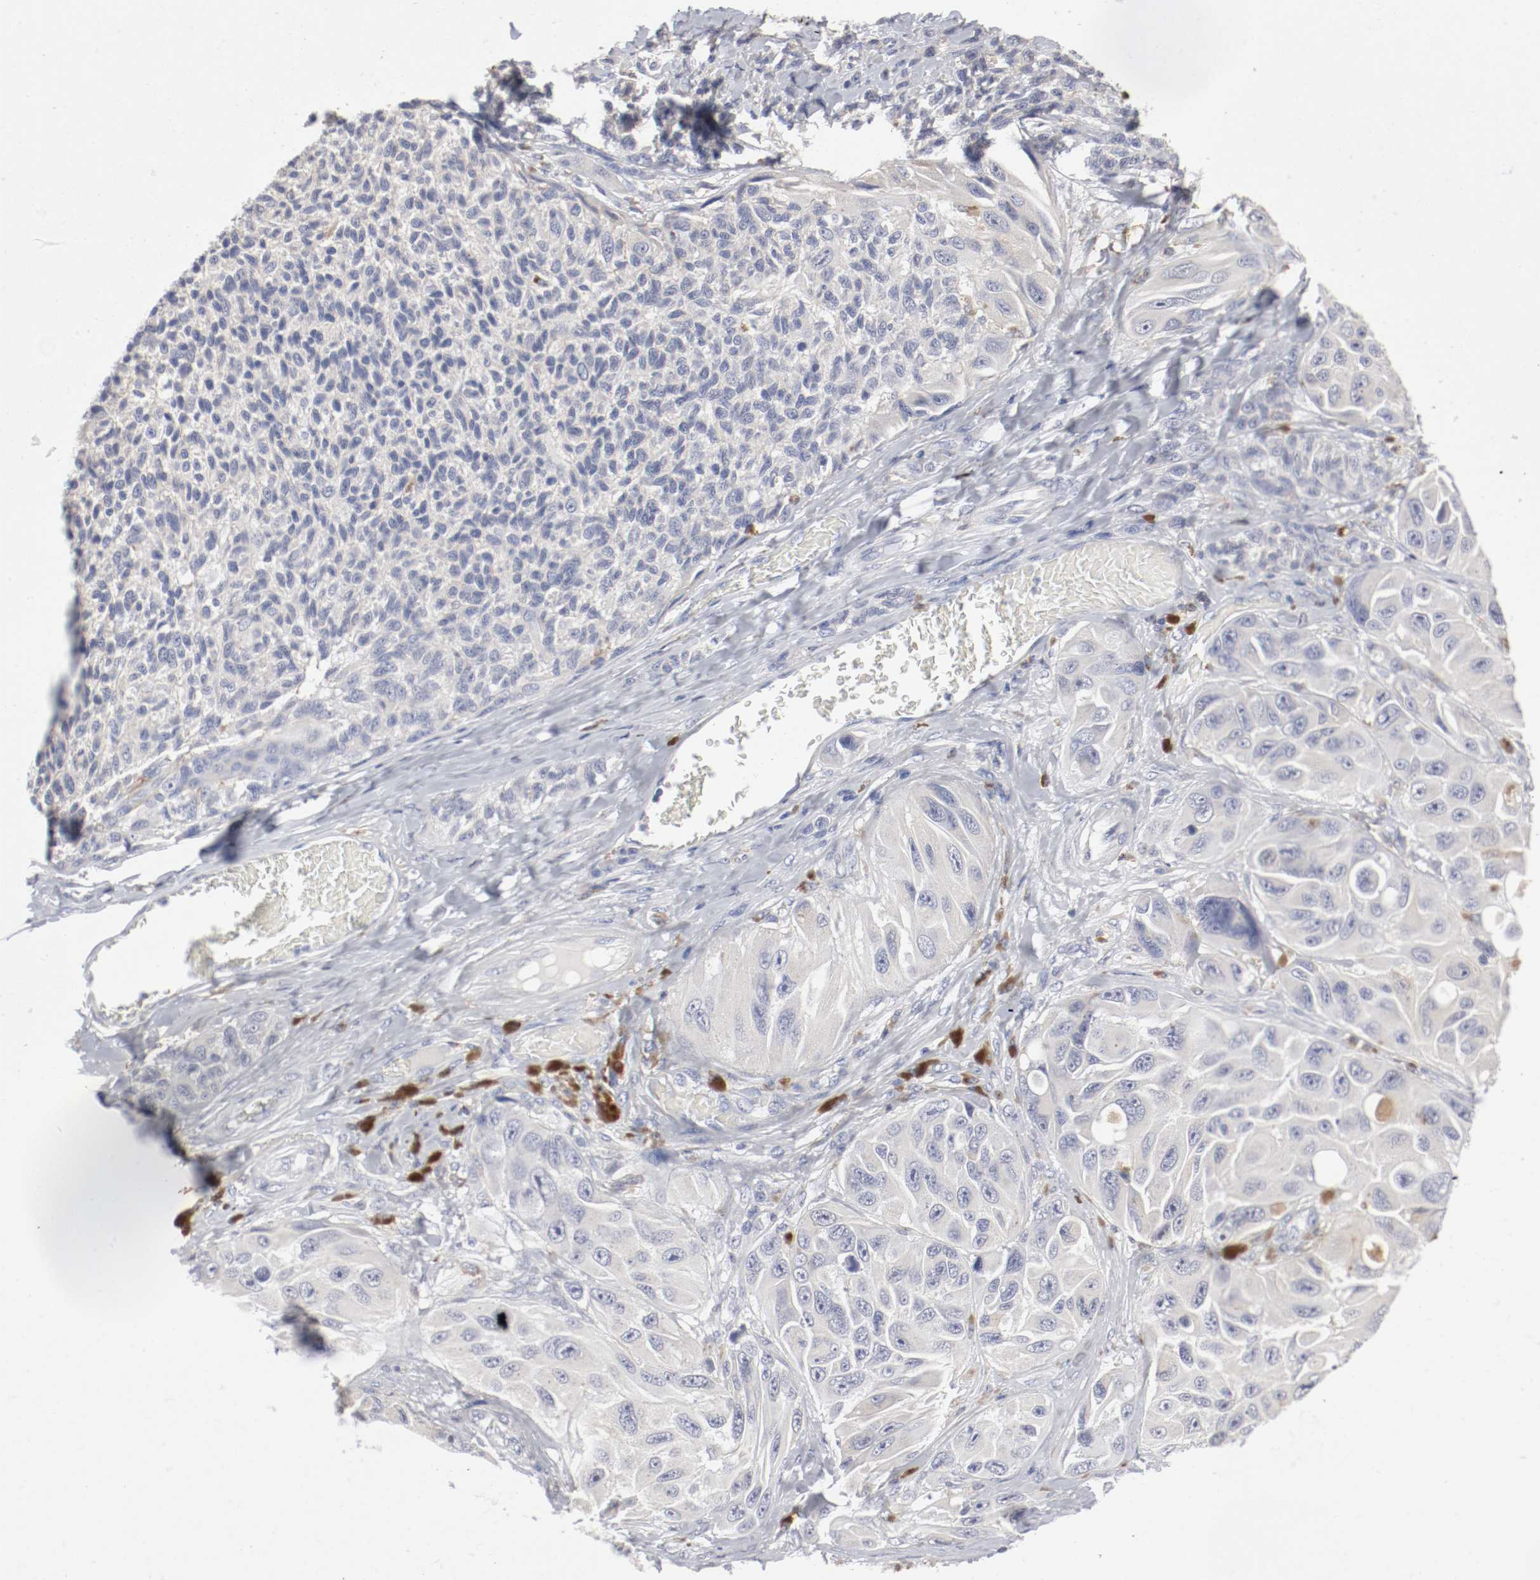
{"staining": {"intensity": "negative", "quantity": "none", "location": "none"}, "tissue": "melanoma", "cell_type": "Tumor cells", "image_type": "cancer", "snomed": [{"axis": "morphology", "description": "Malignant melanoma, NOS"}, {"axis": "topography", "description": "Skin"}], "caption": "High magnification brightfield microscopy of melanoma stained with DAB (3,3'-diaminobenzidine) (brown) and counterstained with hematoxylin (blue): tumor cells show no significant expression.", "gene": "FGFBP1", "patient": {"sex": "female", "age": 73}}